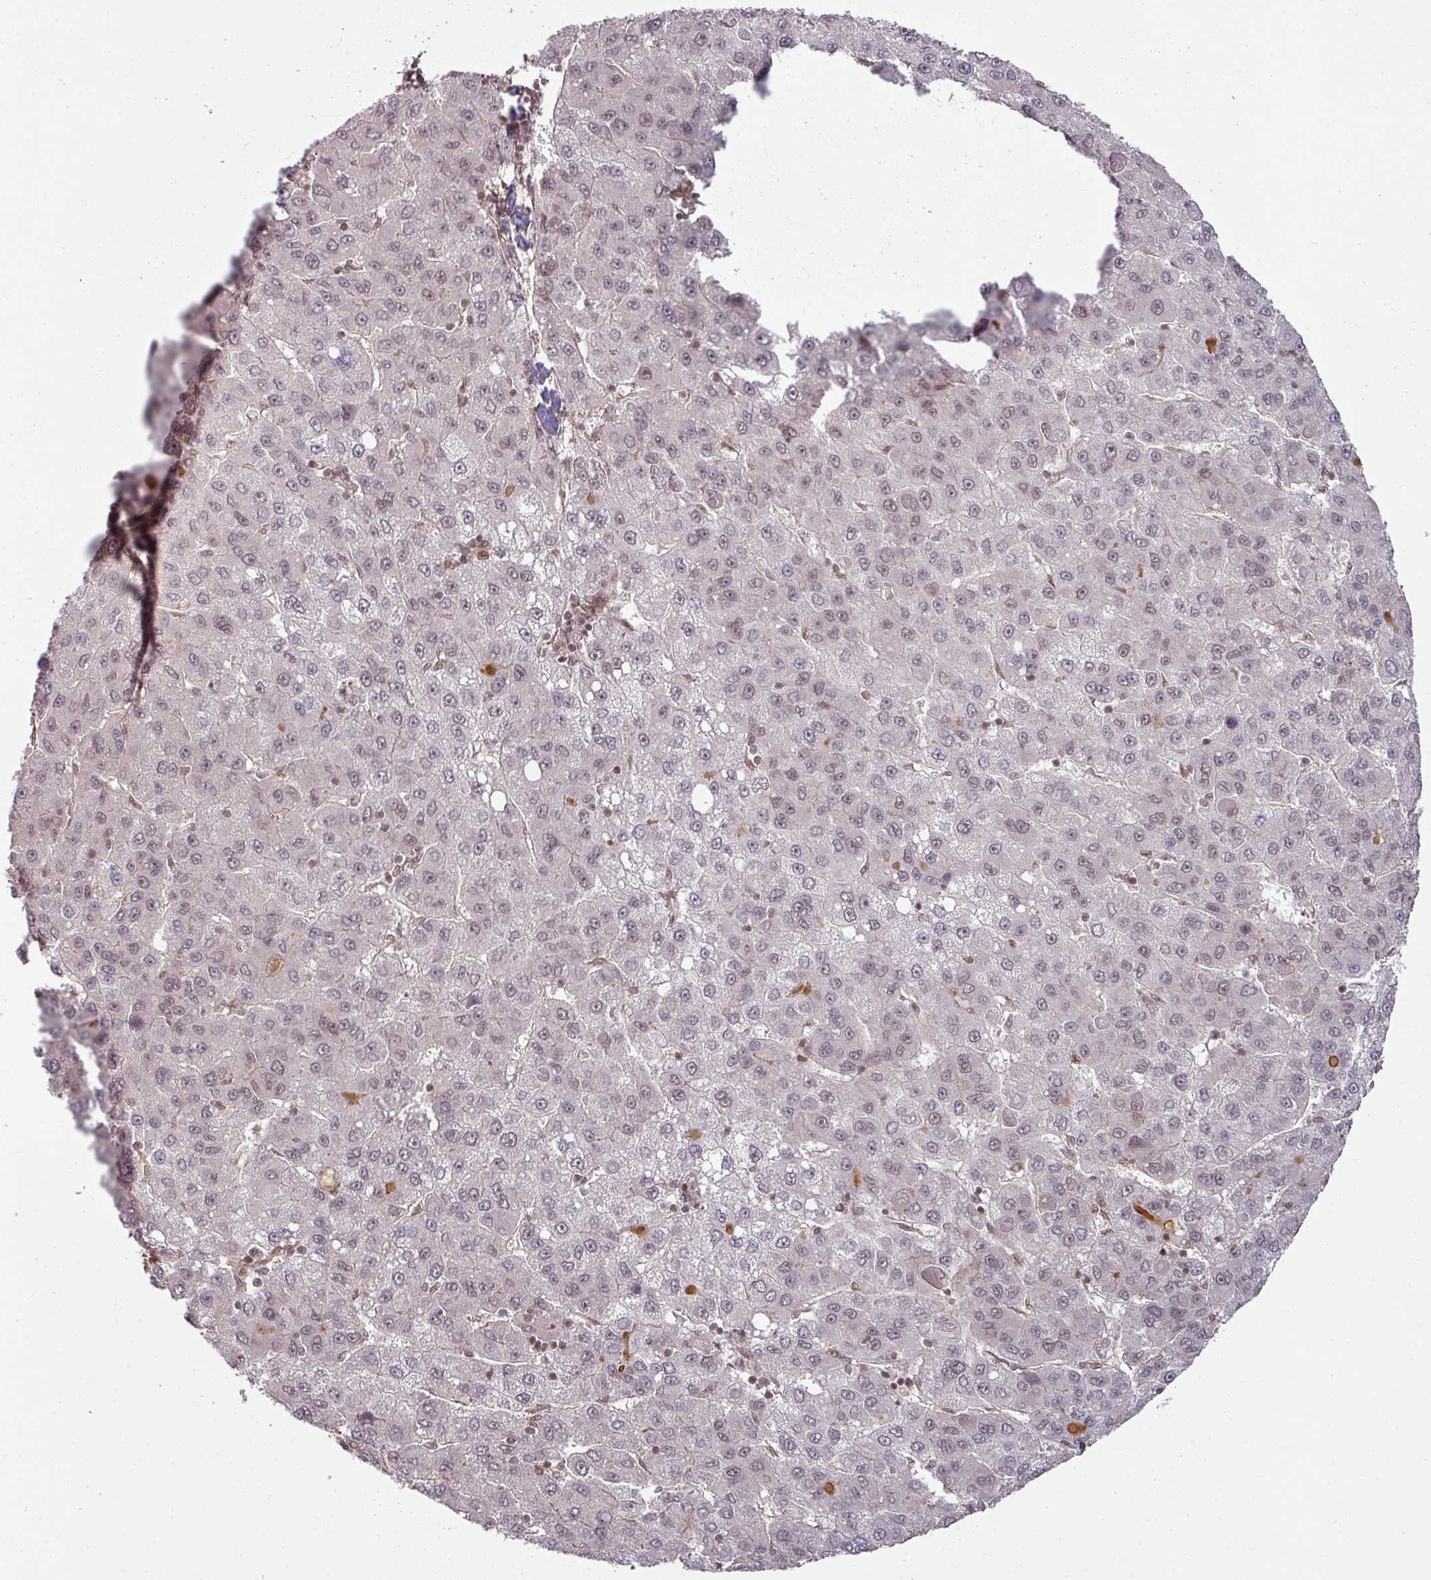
{"staining": {"intensity": "negative", "quantity": "none", "location": "none"}, "tissue": "liver cancer", "cell_type": "Tumor cells", "image_type": "cancer", "snomed": [{"axis": "morphology", "description": "Carcinoma, Hepatocellular, NOS"}, {"axis": "topography", "description": "Liver"}], "caption": "High magnification brightfield microscopy of hepatocellular carcinoma (liver) stained with DAB (3,3'-diaminobenzidine) (brown) and counterstained with hematoxylin (blue): tumor cells show no significant expression.", "gene": "SIK3", "patient": {"sex": "female", "age": 82}}